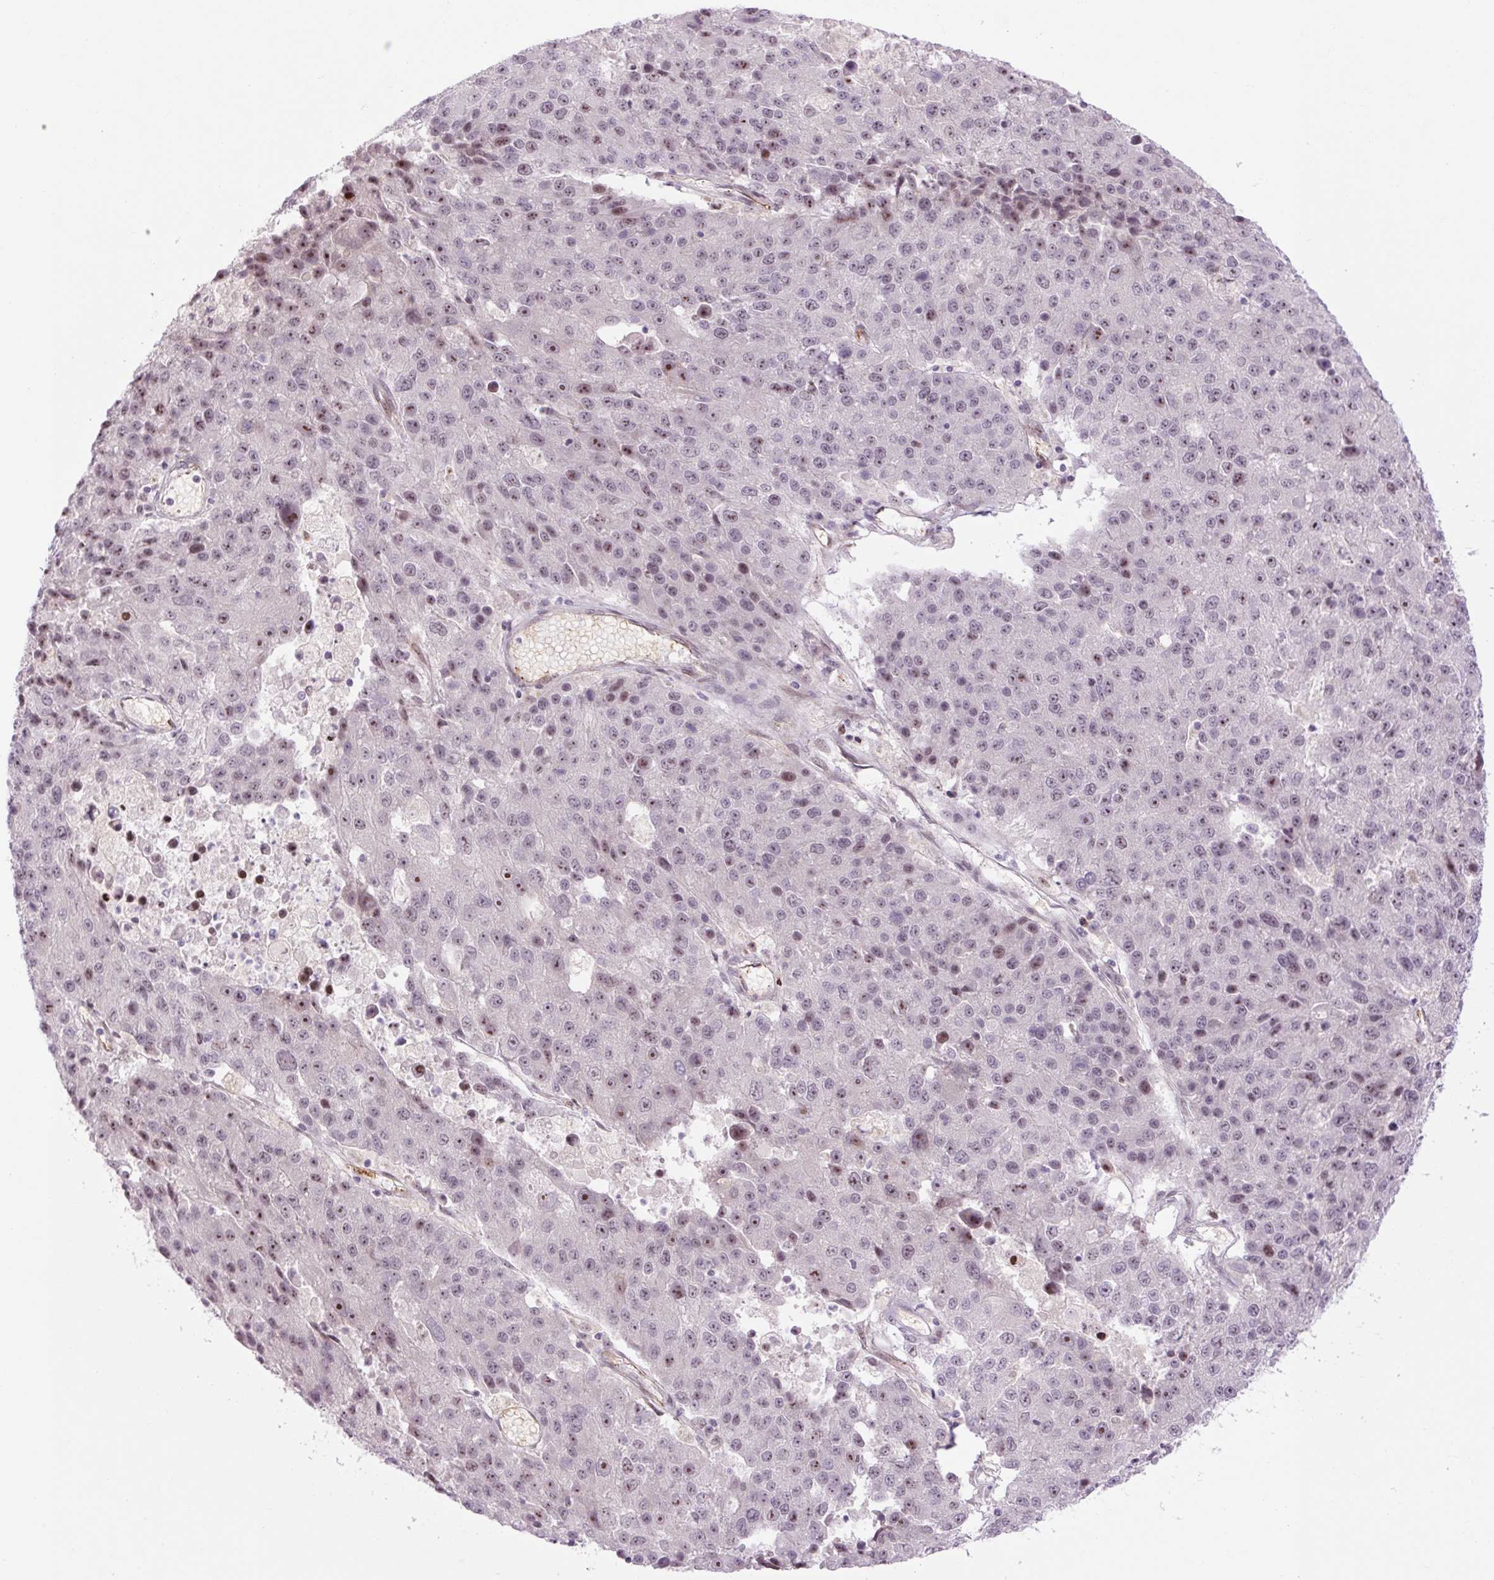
{"staining": {"intensity": "moderate", "quantity": ">75%", "location": "nuclear"}, "tissue": "stomach cancer", "cell_type": "Tumor cells", "image_type": "cancer", "snomed": [{"axis": "morphology", "description": "Adenocarcinoma, NOS"}, {"axis": "topography", "description": "Stomach"}], "caption": "This is an image of immunohistochemistry (IHC) staining of stomach cancer (adenocarcinoma), which shows moderate staining in the nuclear of tumor cells.", "gene": "ZNF417", "patient": {"sex": "male", "age": 71}}